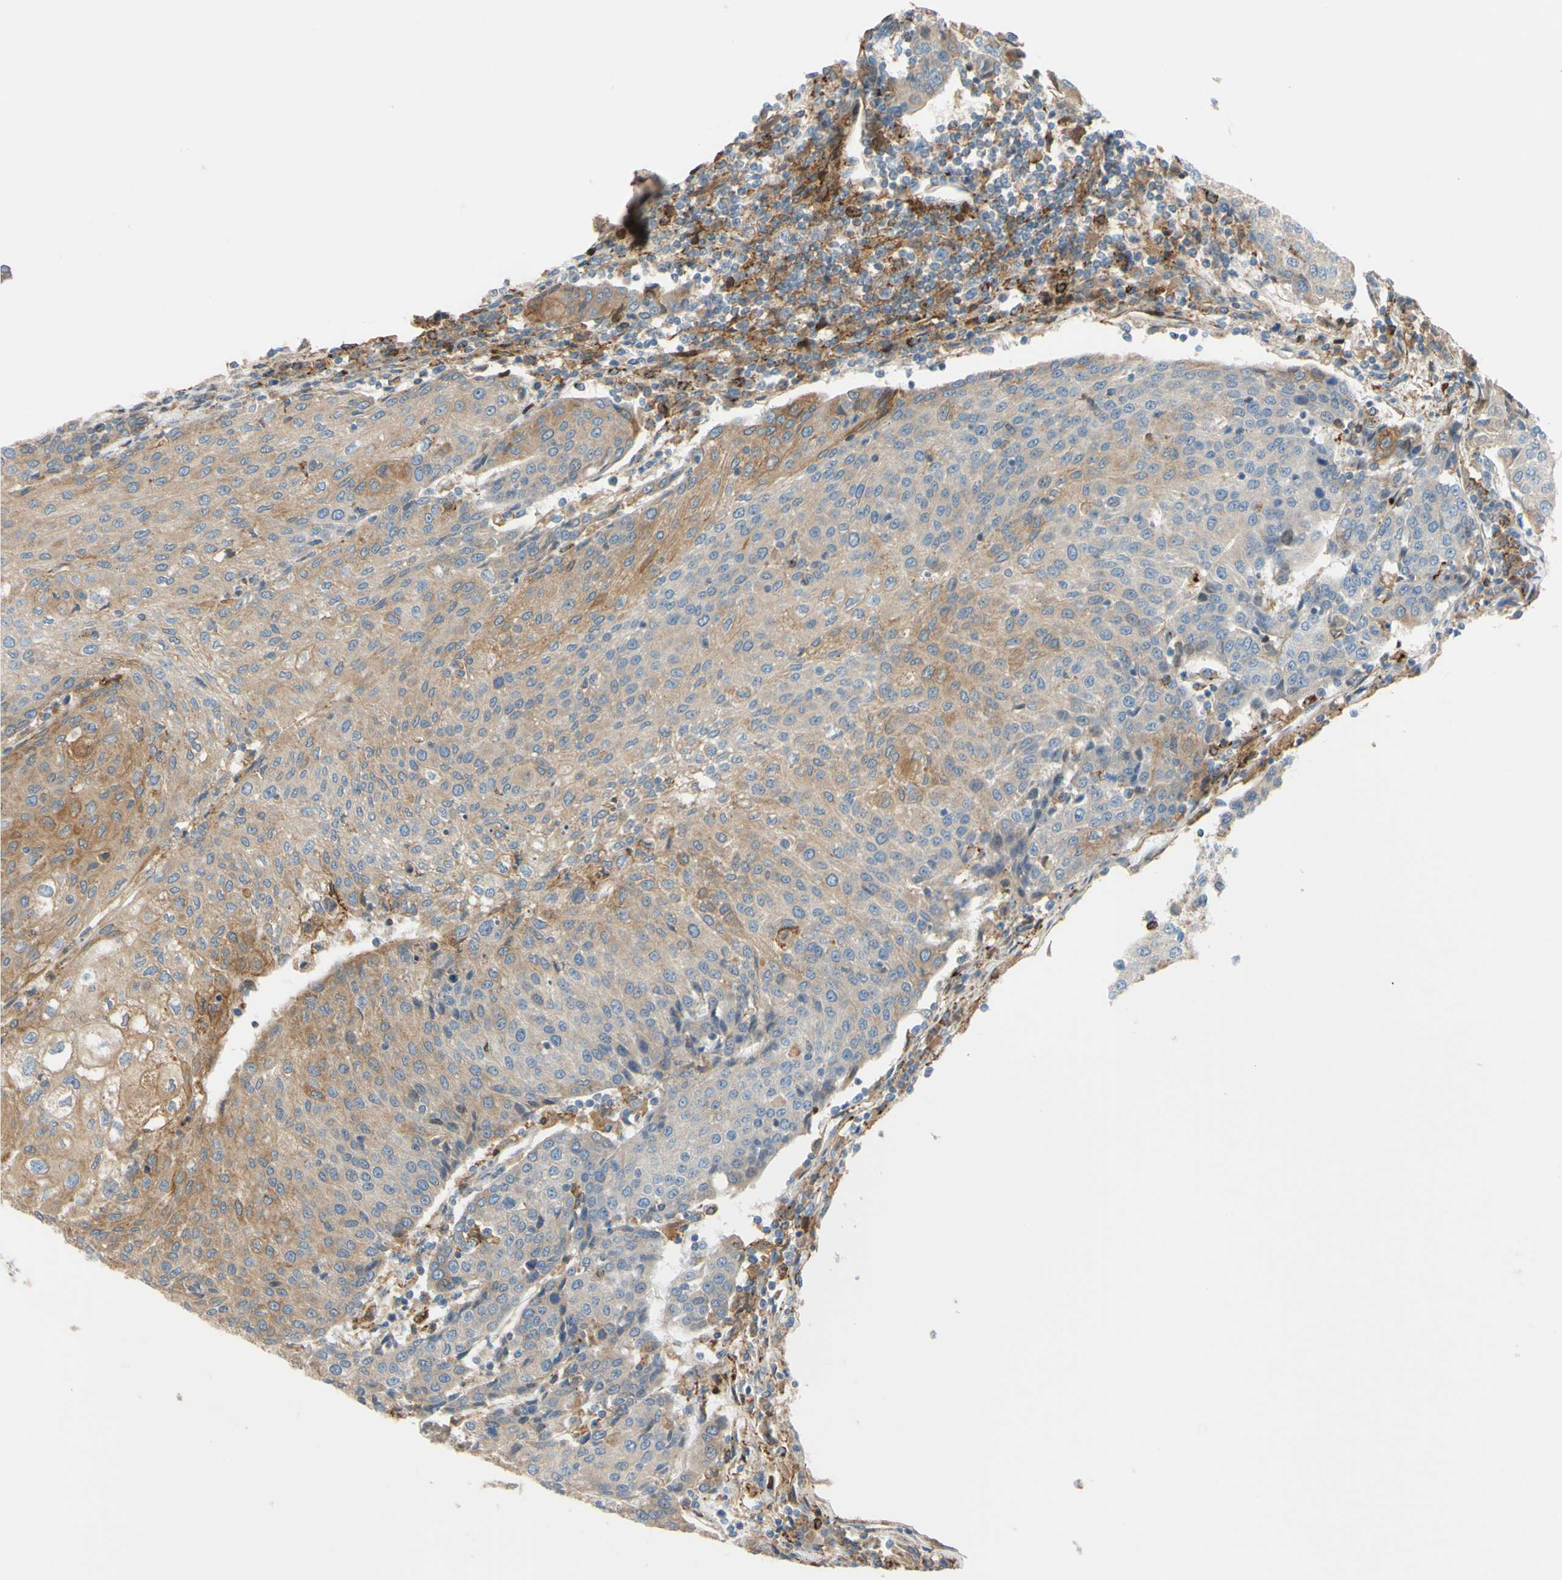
{"staining": {"intensity": "weak", "quantity": ">75%", "location": "cytoplasmic/membranous"}, "tissue": "urothelial cancer", "cell_type": "Tumor cells", "image_type": "cancer", "snomed": [{"axis": "morphology", "description": "Urothelial carcinoma, High grade"}, {"axis": "topography", "description": "Urinary bladder"}], "caption": "Protein expression by IHC displays weak cytoplasmic/membranous staining in about >75% of tumor cells in urothelial carcinoma (high-grade).", "gene": "POR", "patient": {"sex": "female", "age": 85}}